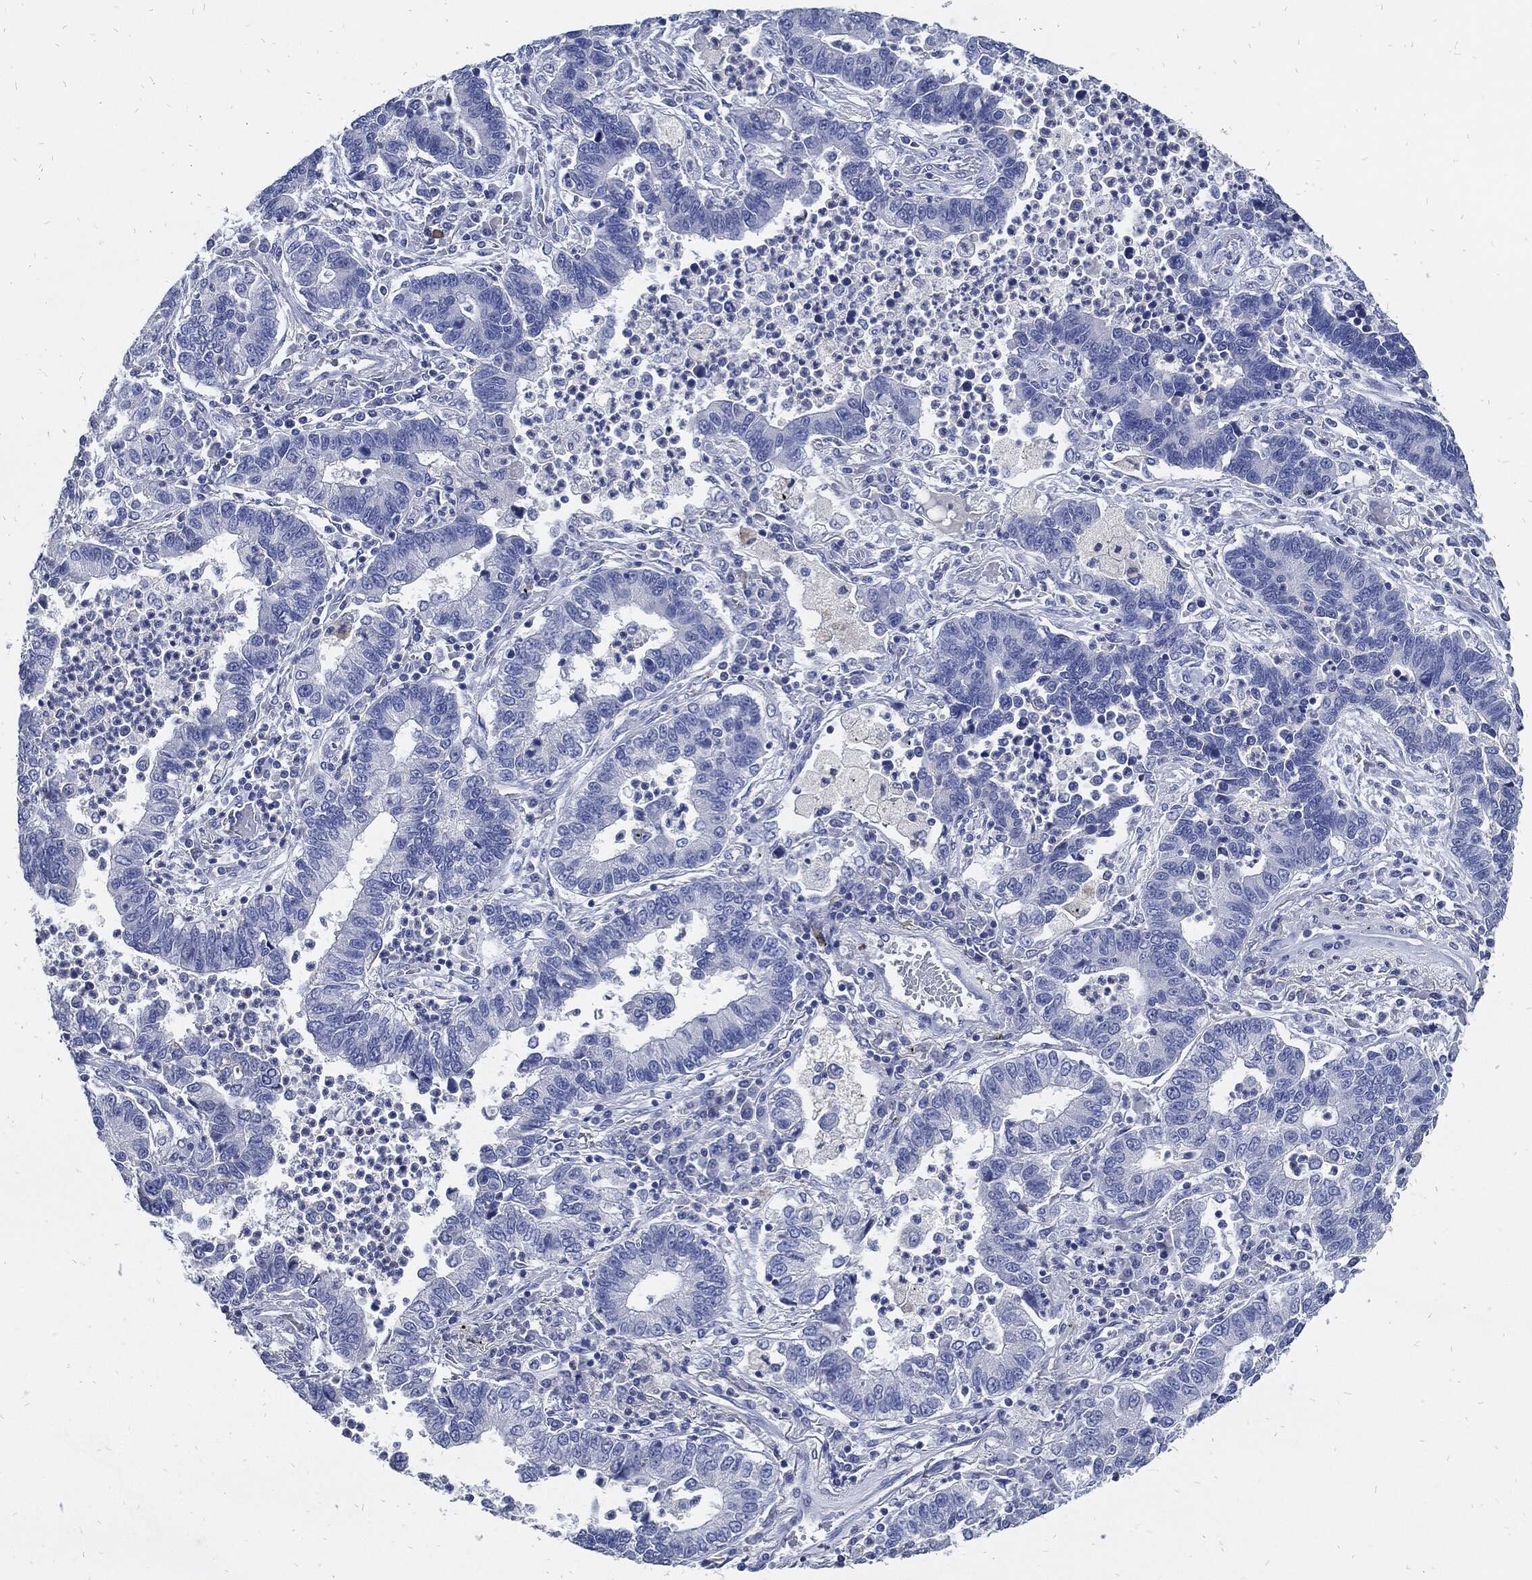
{"staining": {"intensity": "negative", "quantity": "none", "location": "none"}, "tissue": "lung cancer", "cell_type": "Tumor cells", "image_type": "cancer", "snomed": [{"axis": "morphology", "description": "Adenocarcinoma, NOS"}, {"axis": "topography", "description": "Lung"}], "caption": "This is an IHC photomicrograph of human lung cancer. There is no staining in tumor cells.", "gene": "FABP4", "patient": {"sex": "female", "age": 57}}